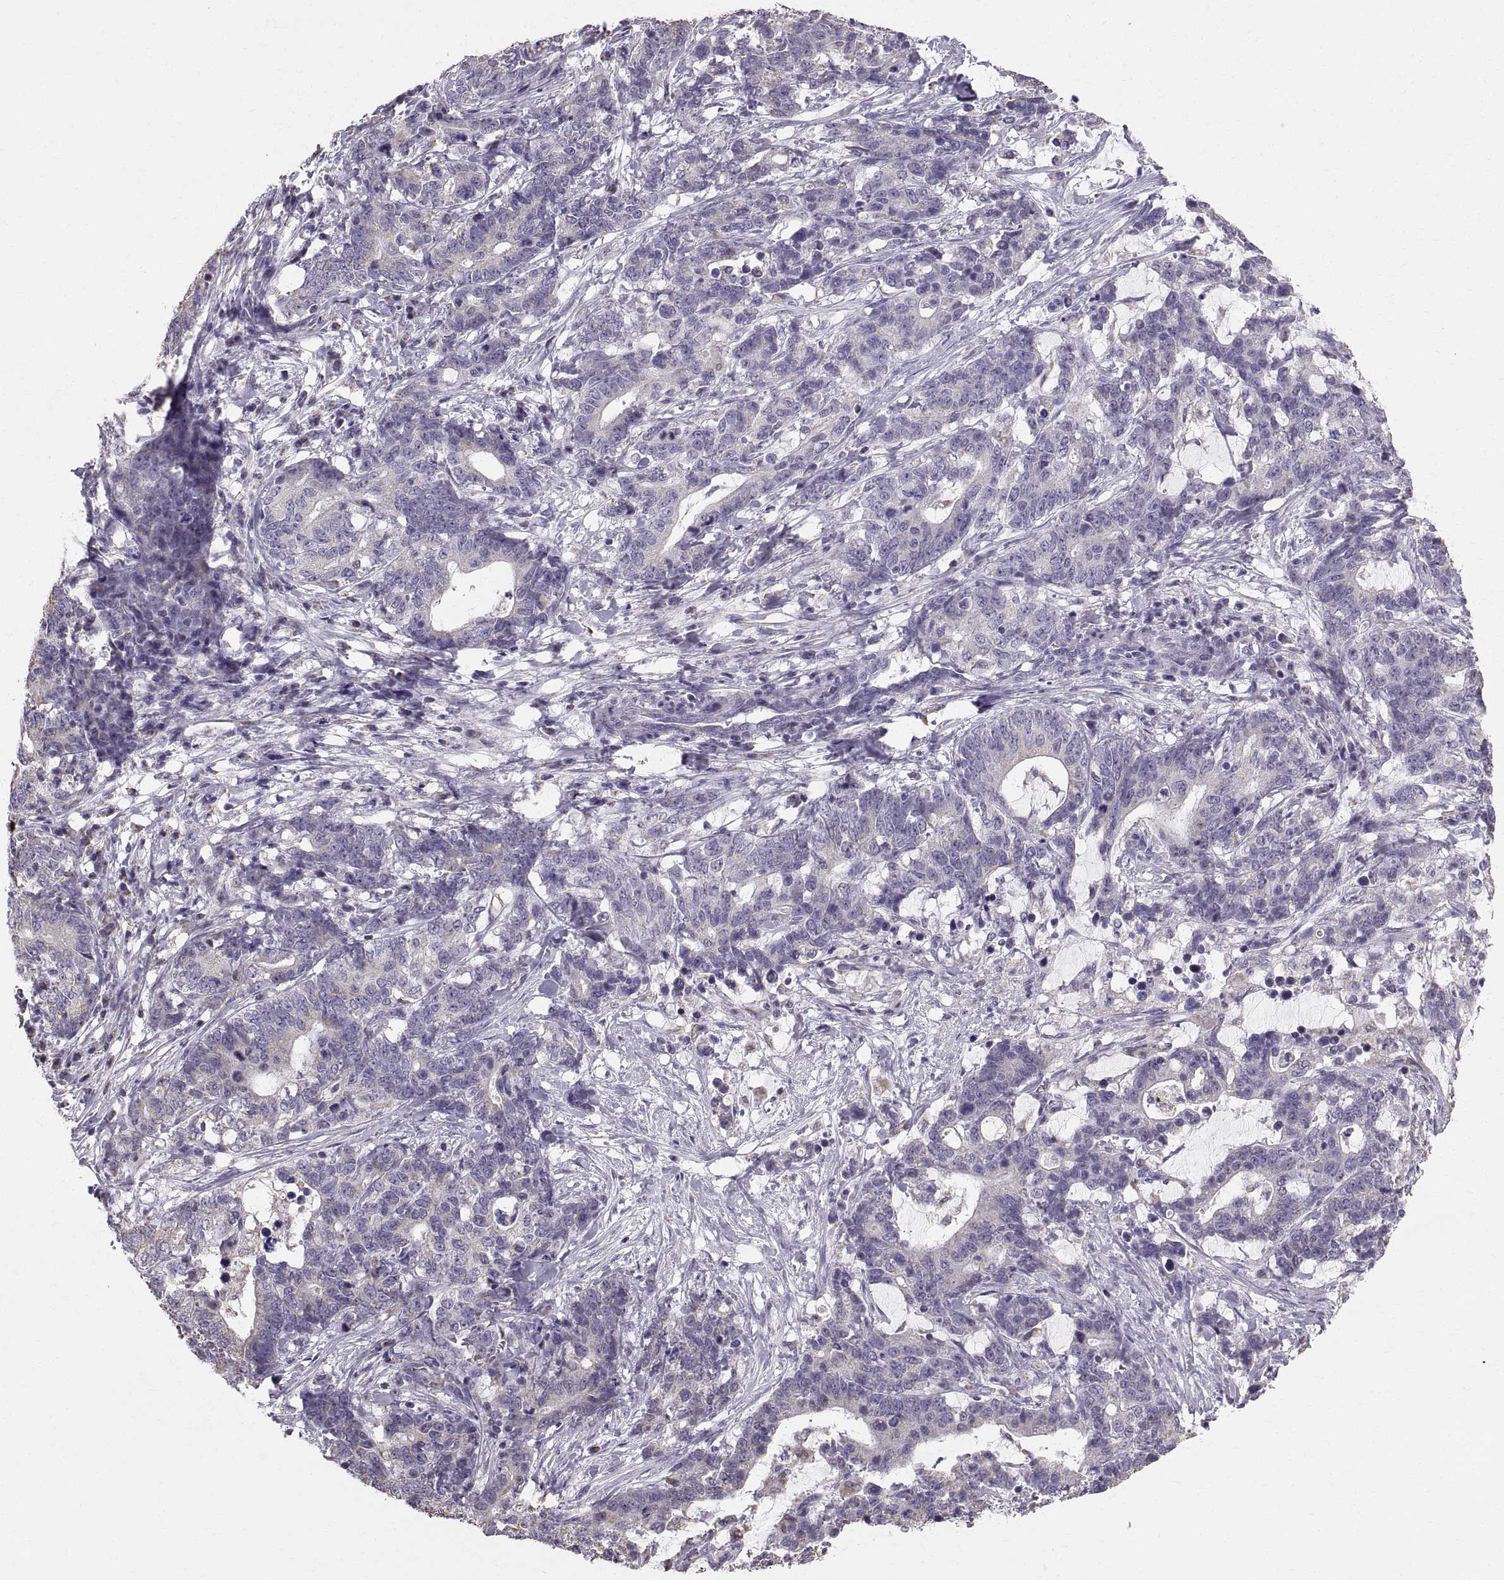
{"staining": {"intensity": "negative", "quantity": "none", "location": "none"}, "tissue": "stomach cancer", "cell_type": "Tumor cells", "image_type": "cancer", "snomed": [{"axis": "morphology", "description": "Normal tissue, NOS"}, {"axis": "morphology", "description": "Adenocarcinoma, NOS"}, {"axis": "topography", "description": "Stomach"}], "caption": "This is an immunohistochemistry (IHC) photomicrograph of human stomach cancer. There is no expression in tumor cells.", "gene": "STMND1", "patient": {"sex": "female", "age": 64}}